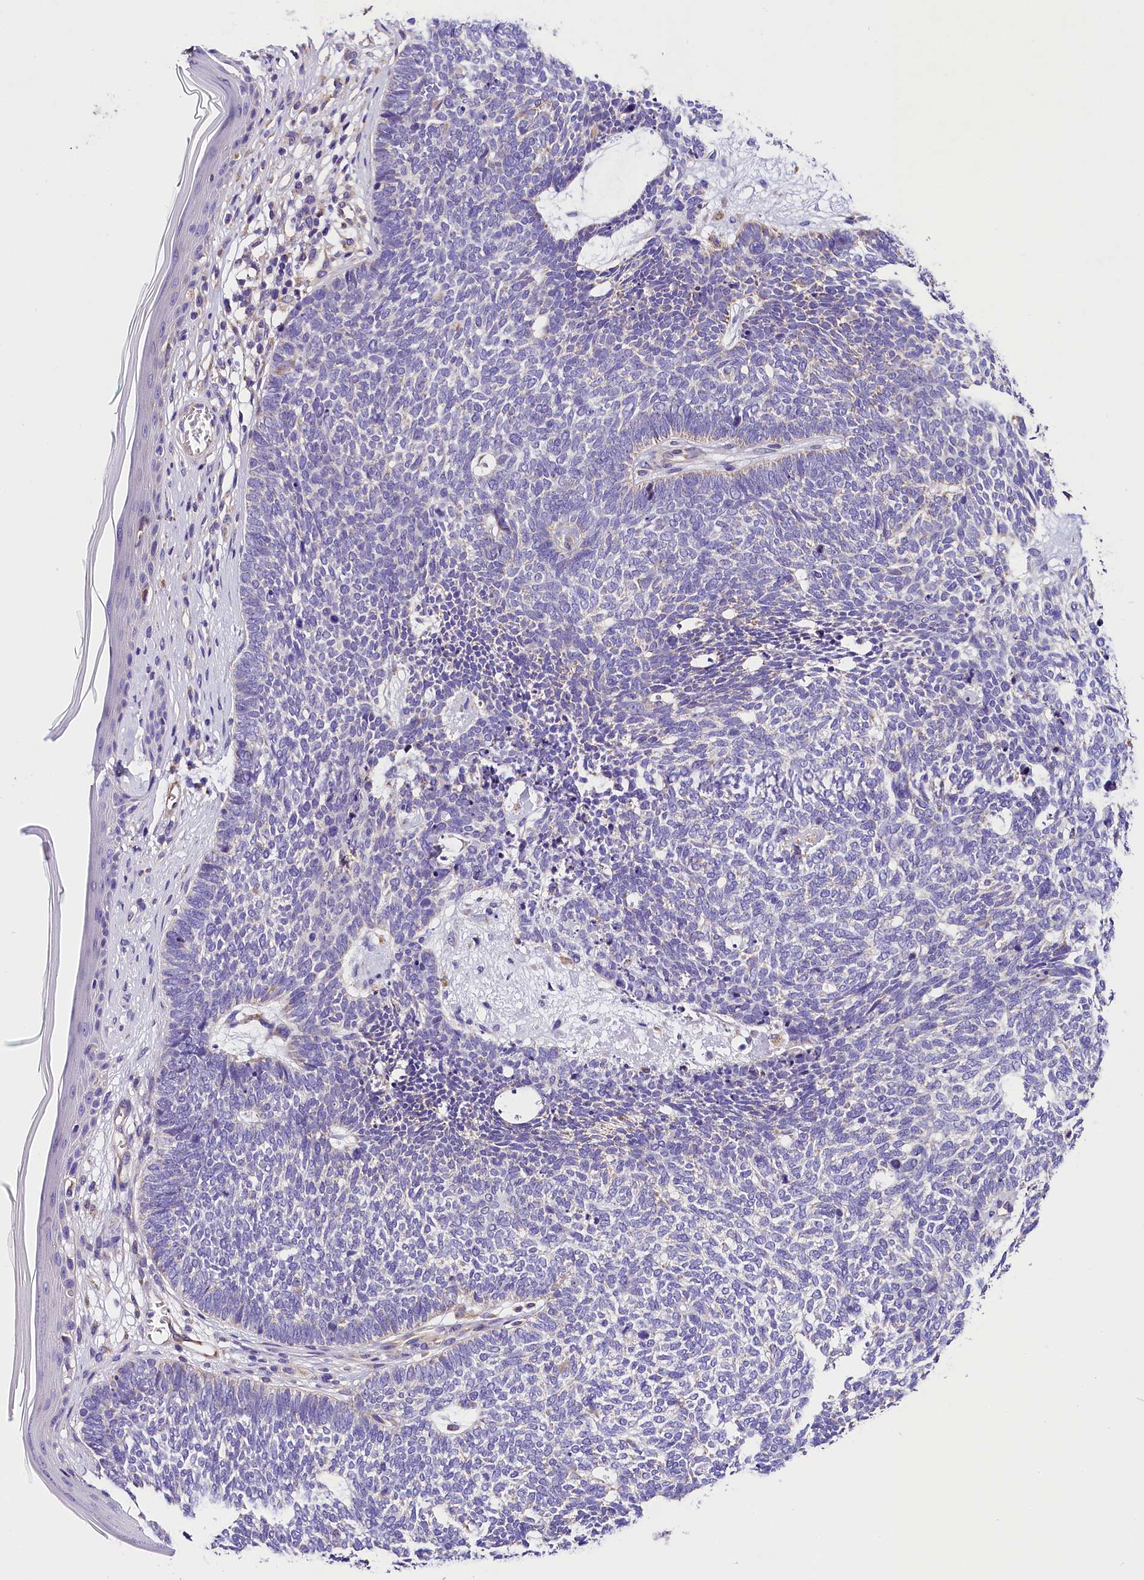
{"staining": {"intensity": "negative", "quantity": "none", "location": "none"}, "tissue": "skin cancer", "cell_type": "Tumor cells", "image_type": "cancer", "snomed": [{"axis": "morphology", "description": "Basal cell carcinoma"}, {"axis": "topography", "description": "Skin"}], "caption": "DAB (3,3'-diaminobenzidine) immunohistochemical staining of skin cancer displays no significant positivity in tumor cells.", "gene": "ACAA2", "patient": {"sex": "female", "age": 84}}